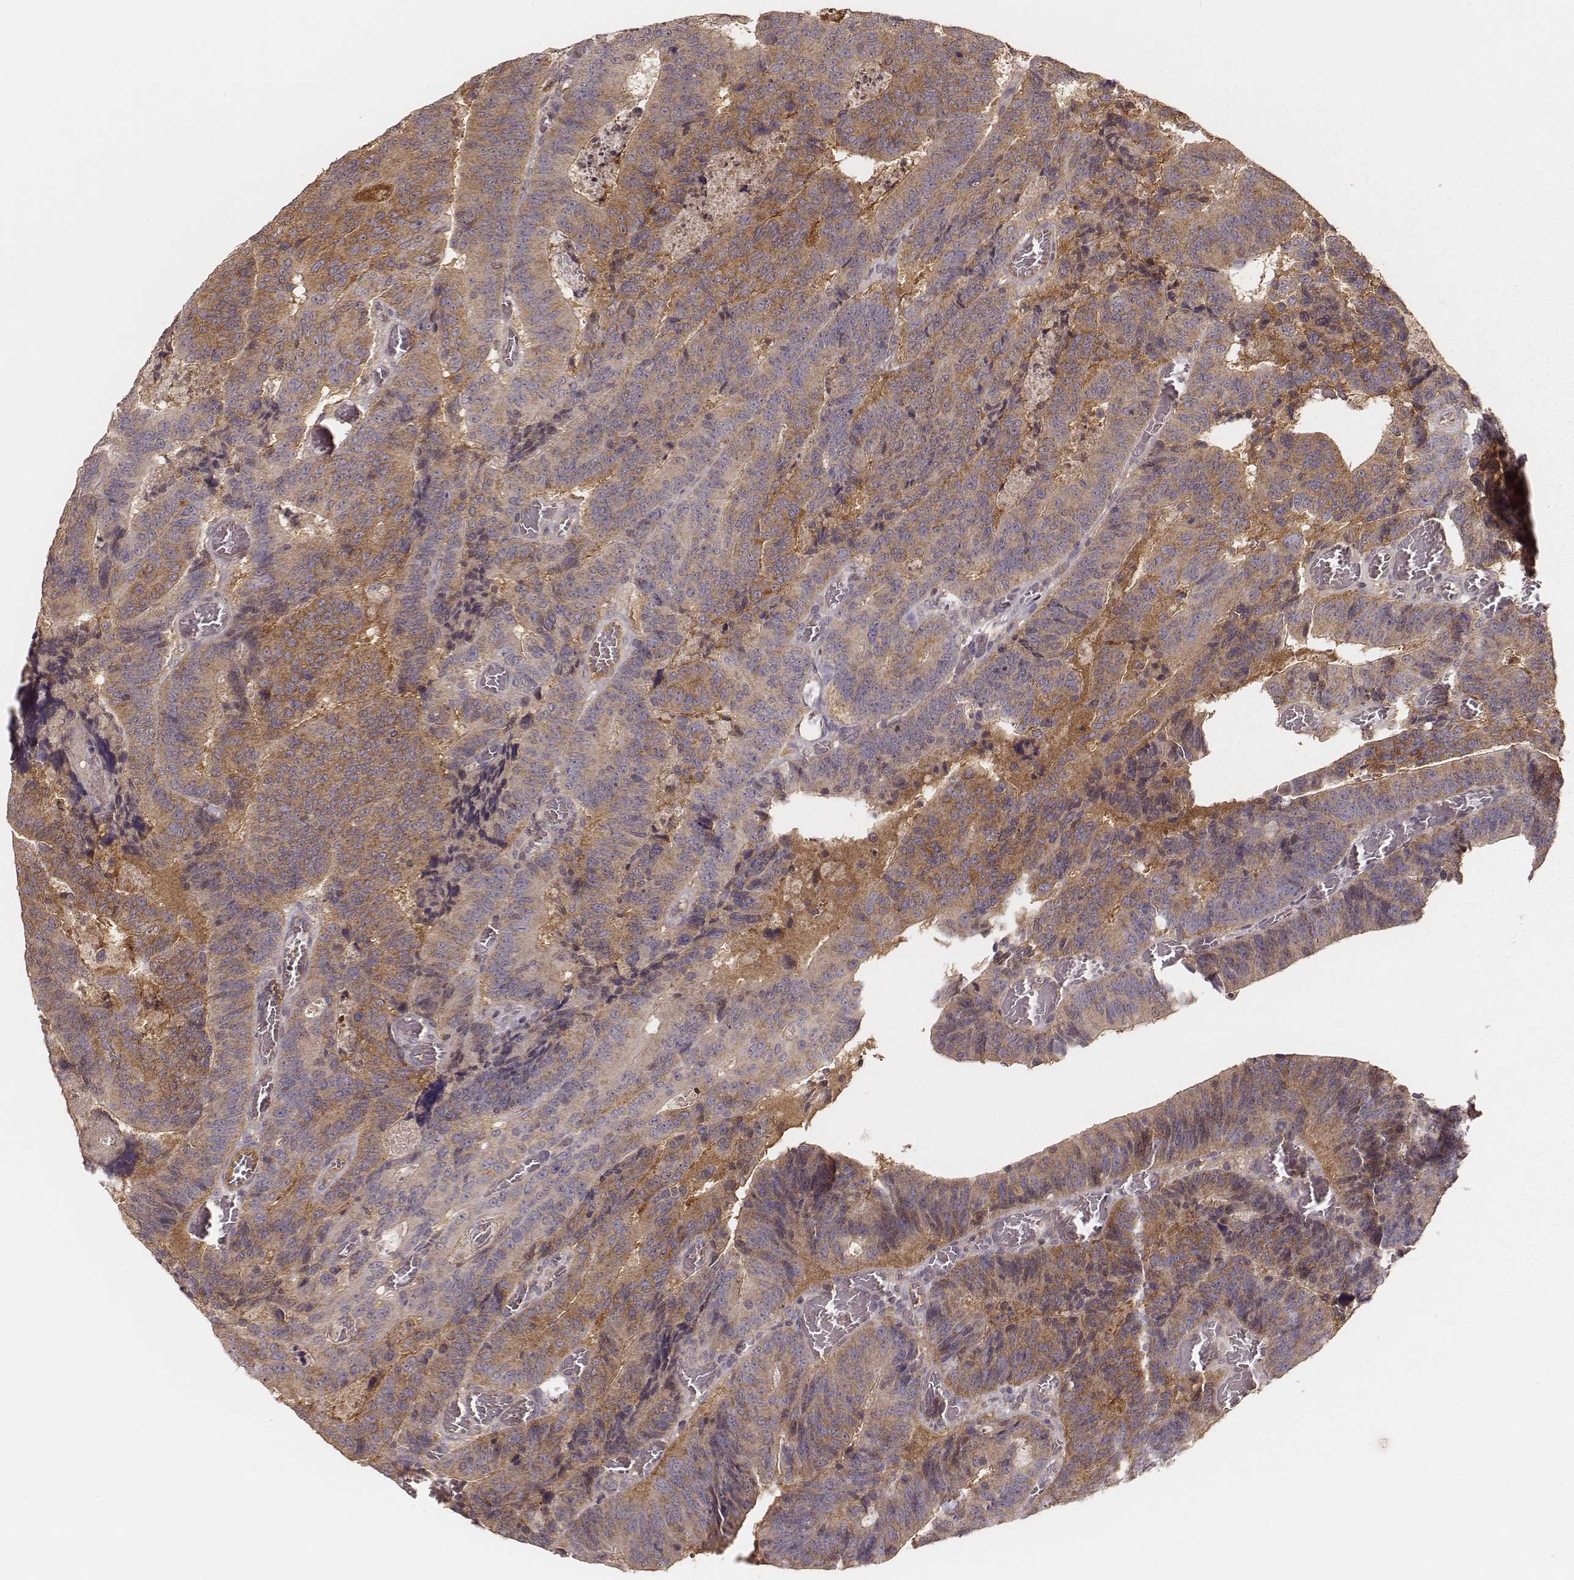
{"staining": {"intensity": "moderate", "quantity": ">75%", "location": "cytoplasmic/membranous"}, "tissue": "colorectal cancer", "cell_type": "Tumor cells", "image_type": "cancer", "snomed": [{"axis": "morphology", "description": "Adenocarcinoma, NOS"}, {"axis": "topography", "description": "Colon"}], "caption": "The image shows staining of colorectal adenocarcinoma, revealing moderate cytoplasmic/membranous protein positivity (brown color) within tumor cells.", "gene": "CARS1", "patient": {"sex": "female", "age": 82}}